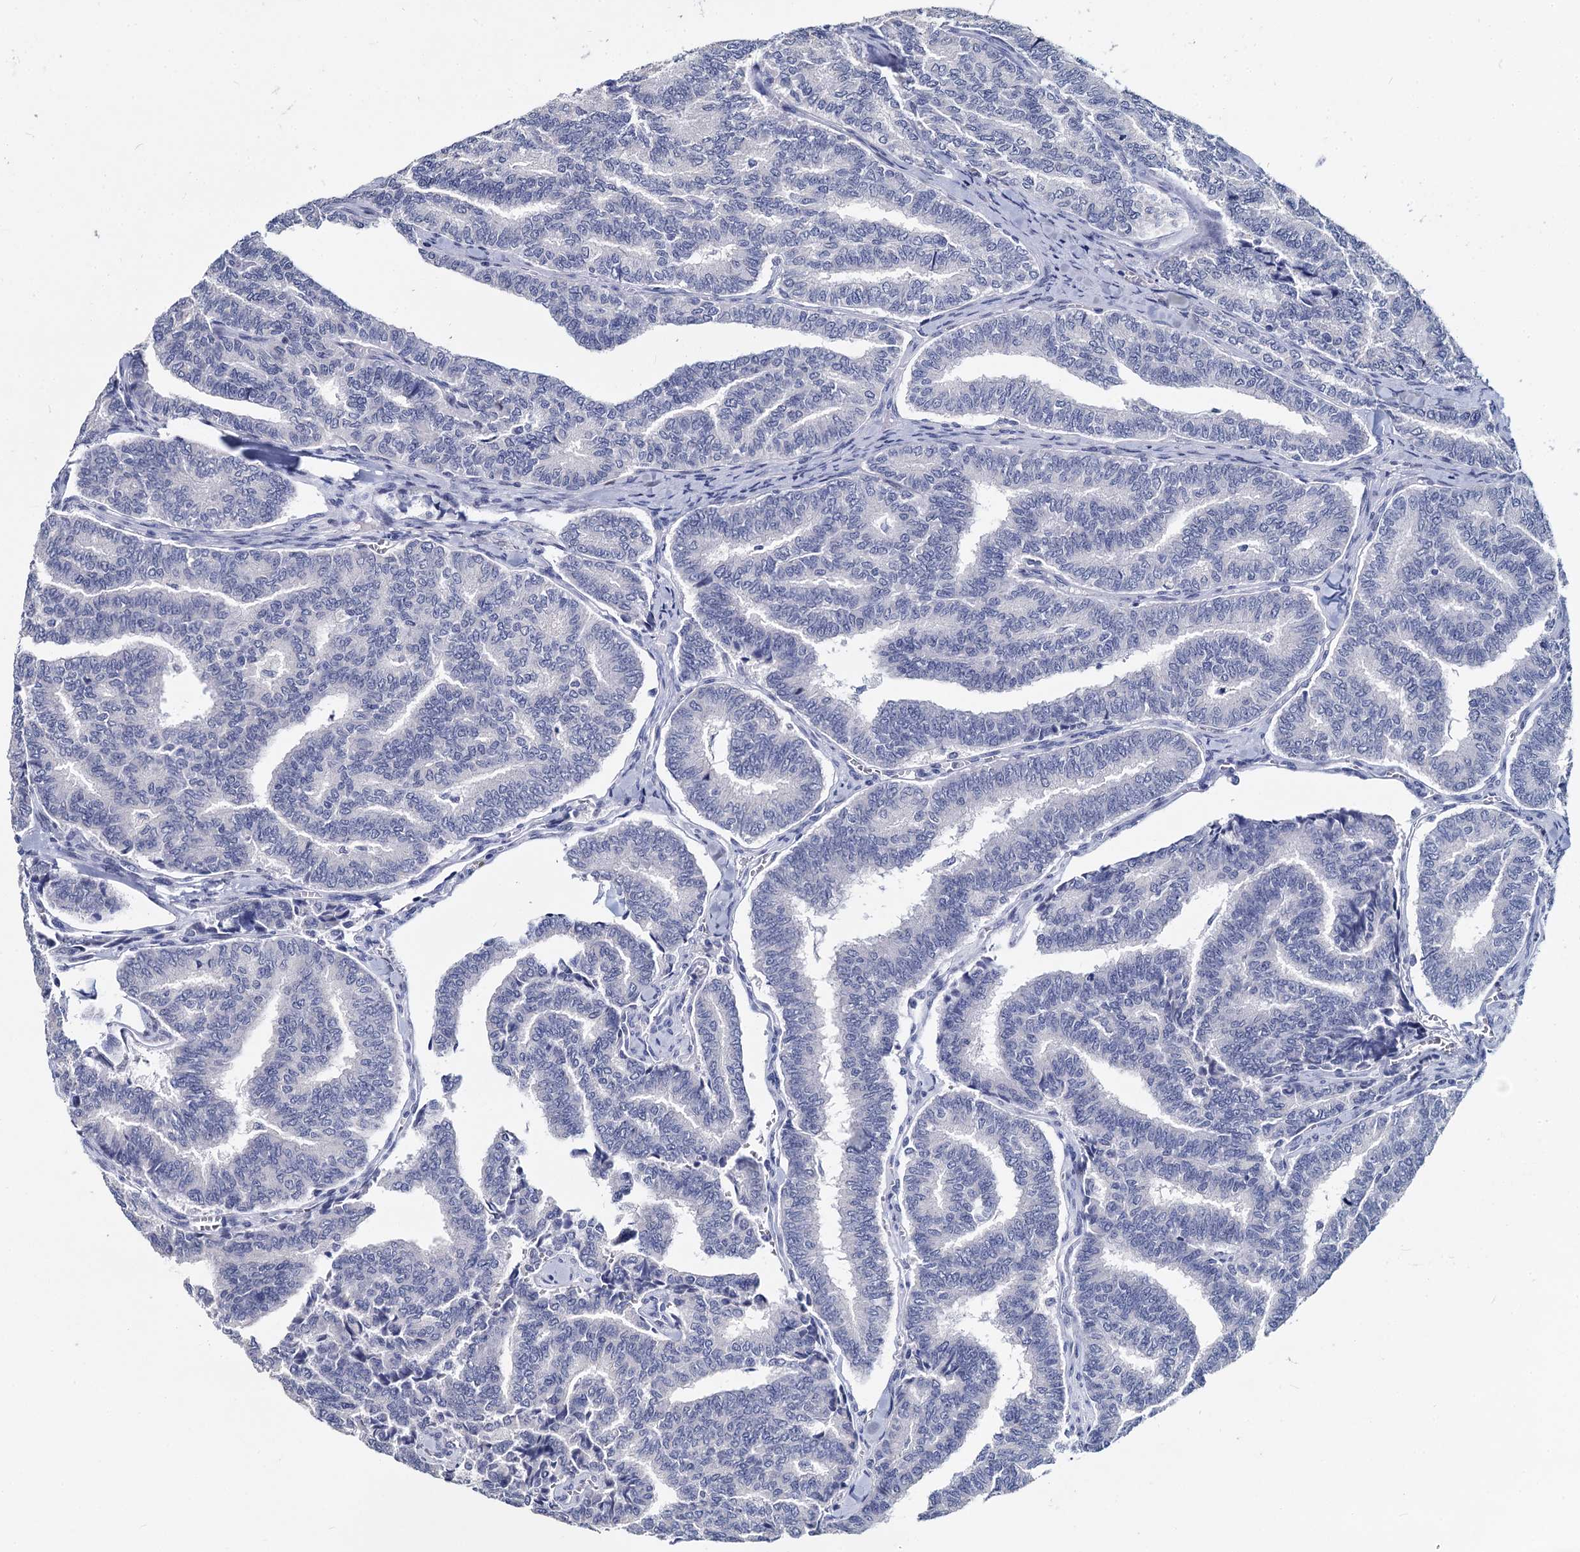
{"staining": {"intensity": "negative", "quantity": "none", "location": "none"}, "tissue": "thyroid cancer", "cell_type": "Tumor cells", "image_type": "cancer", "snomed": [{"axis": "morphology", "description": "Papillary adenocarcinoma, NOS"}, {"axis": "topography", "description": "Thyroid gland"}], "caption": "Thyroid cancer stained for a protein using IHC displays no staining tumor cells.", "gene": "MAGEA4", "patient": {"sex": "female", "age": 35}}